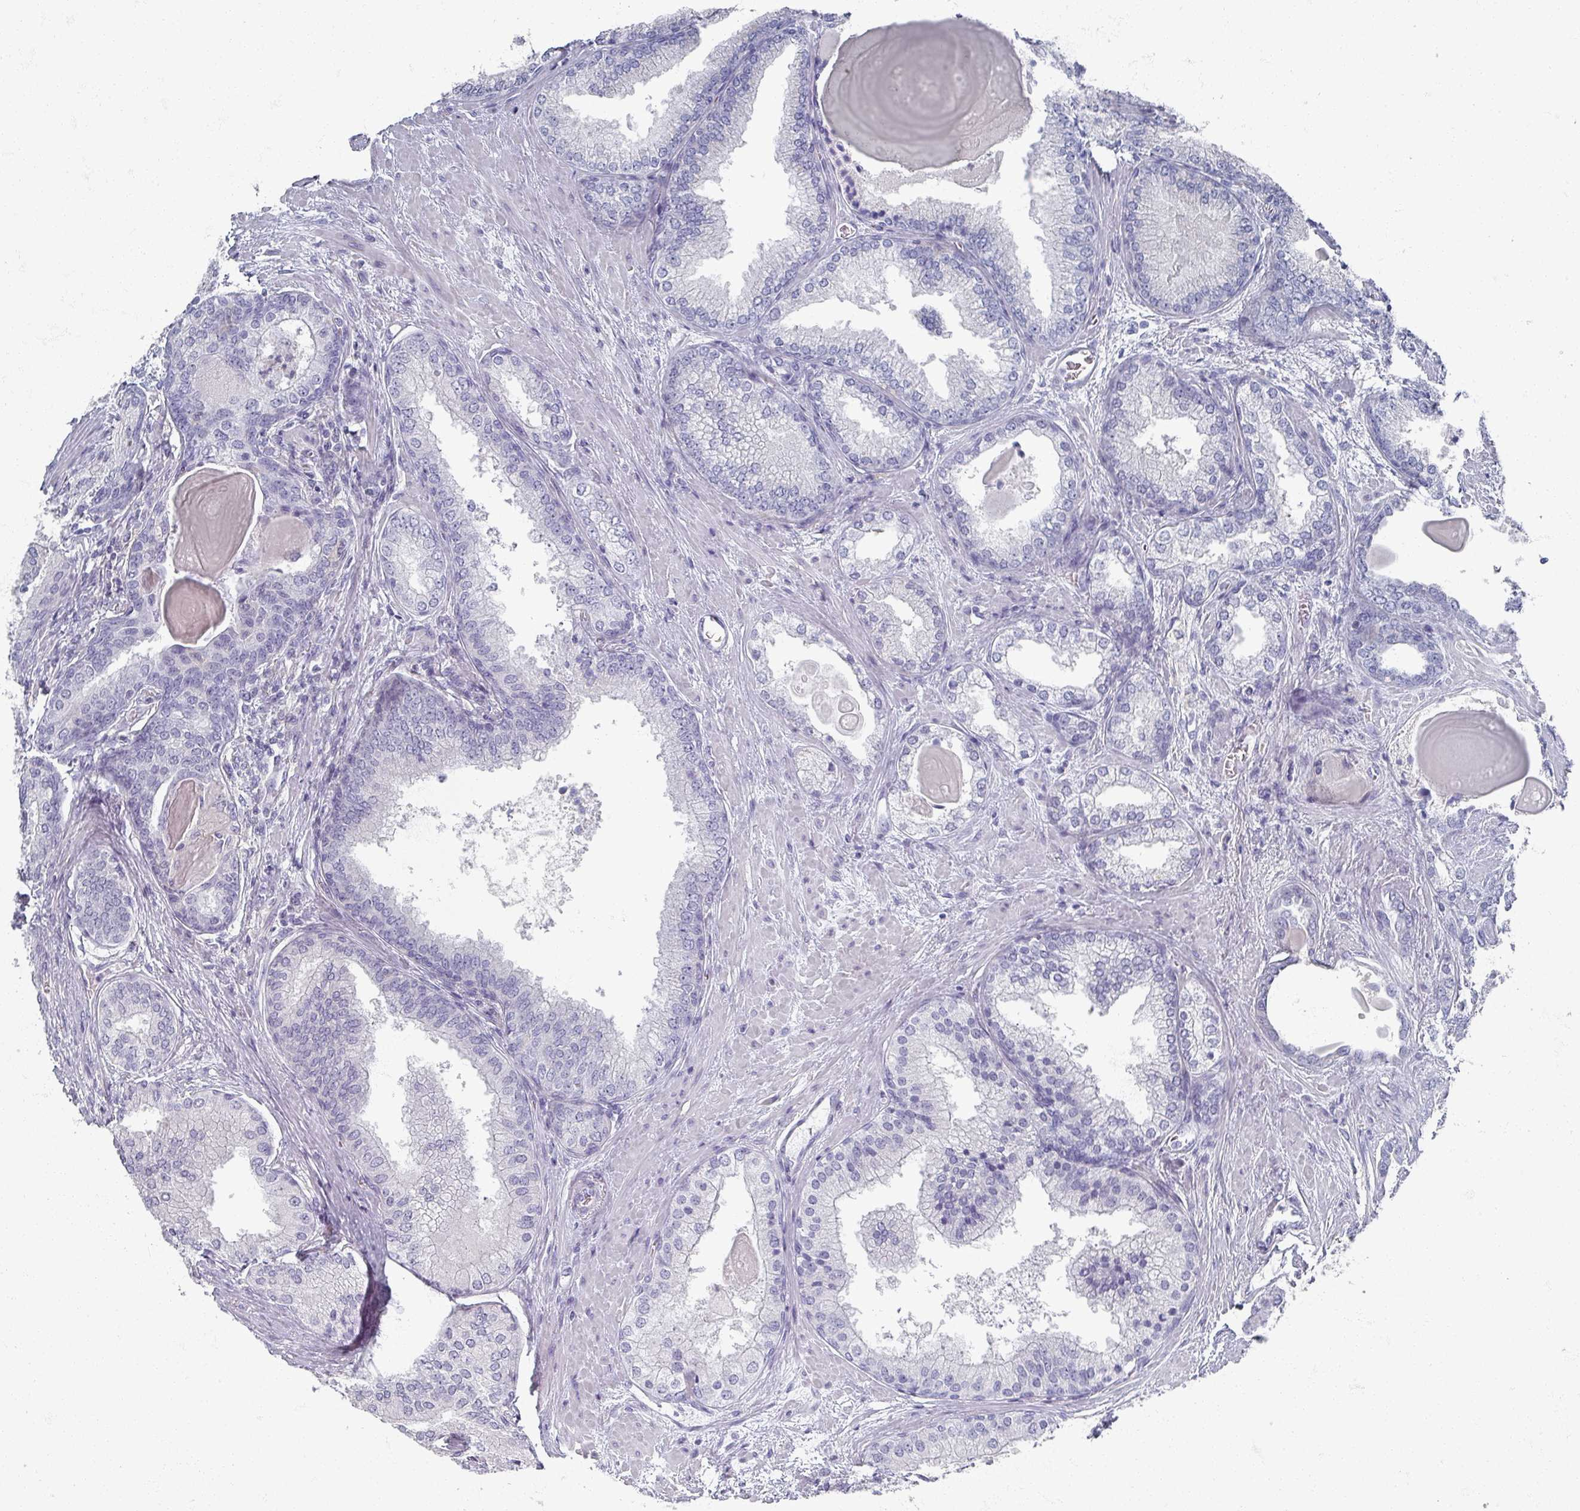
{"staining": {"intensity": "negative", "quantity": "none", "location": "none"}, "tissue": "prostate cancer", "cell_type": "Tumor cells", "image_type": "cancer", "snomed": [{"axis": "morphology", "description": "Adenocarcinoma, High grade"}, {"axis": "topography", "description": "Prostate"}], "caption": "Tumor cells show no significant positivity in prostate high-grade adenocarcinoma.", "gene": "OMG", "patient": {"sex": "male", "age": 63}}